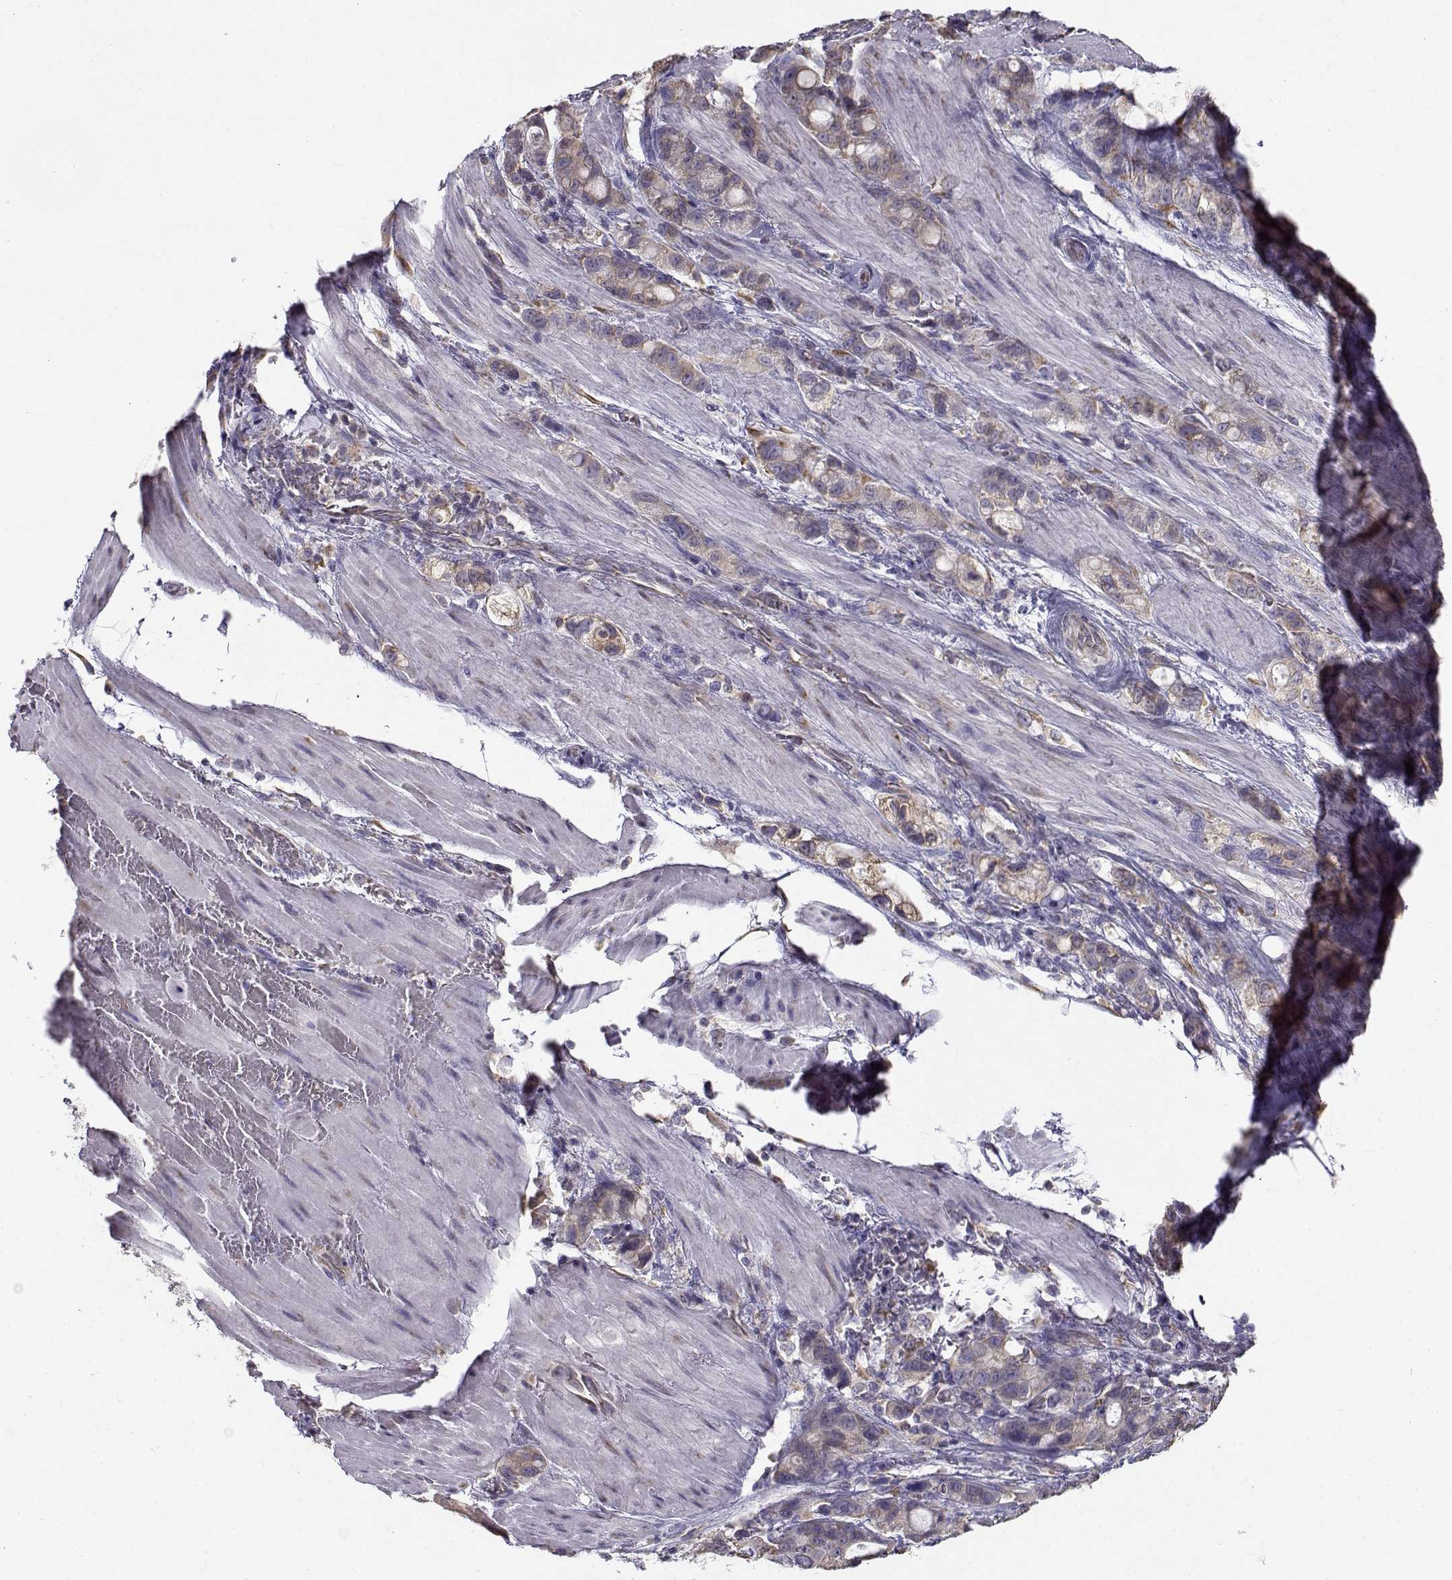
{"staining": {"intensity": "weak", "quantity": ">75%", "location": "cytoplasmic/membranous"}, "tissue": "stomach cancer", "cell_type": "Tumor cells", "image_type": "cancer", "snomed": [{"axis": "morphology", "description": "Adenocarcinoma, NOS"}, {"axis": "topography", "description": "Stomach"}], "caption": "Human stomach adenocarcinoma stained with a brown dye reveals weak cytoplasmic/membranous positive expression in approximately >75% of tumor cells.", "gene": "BEND6", "patient": {"sex": "male", "age": 63}}